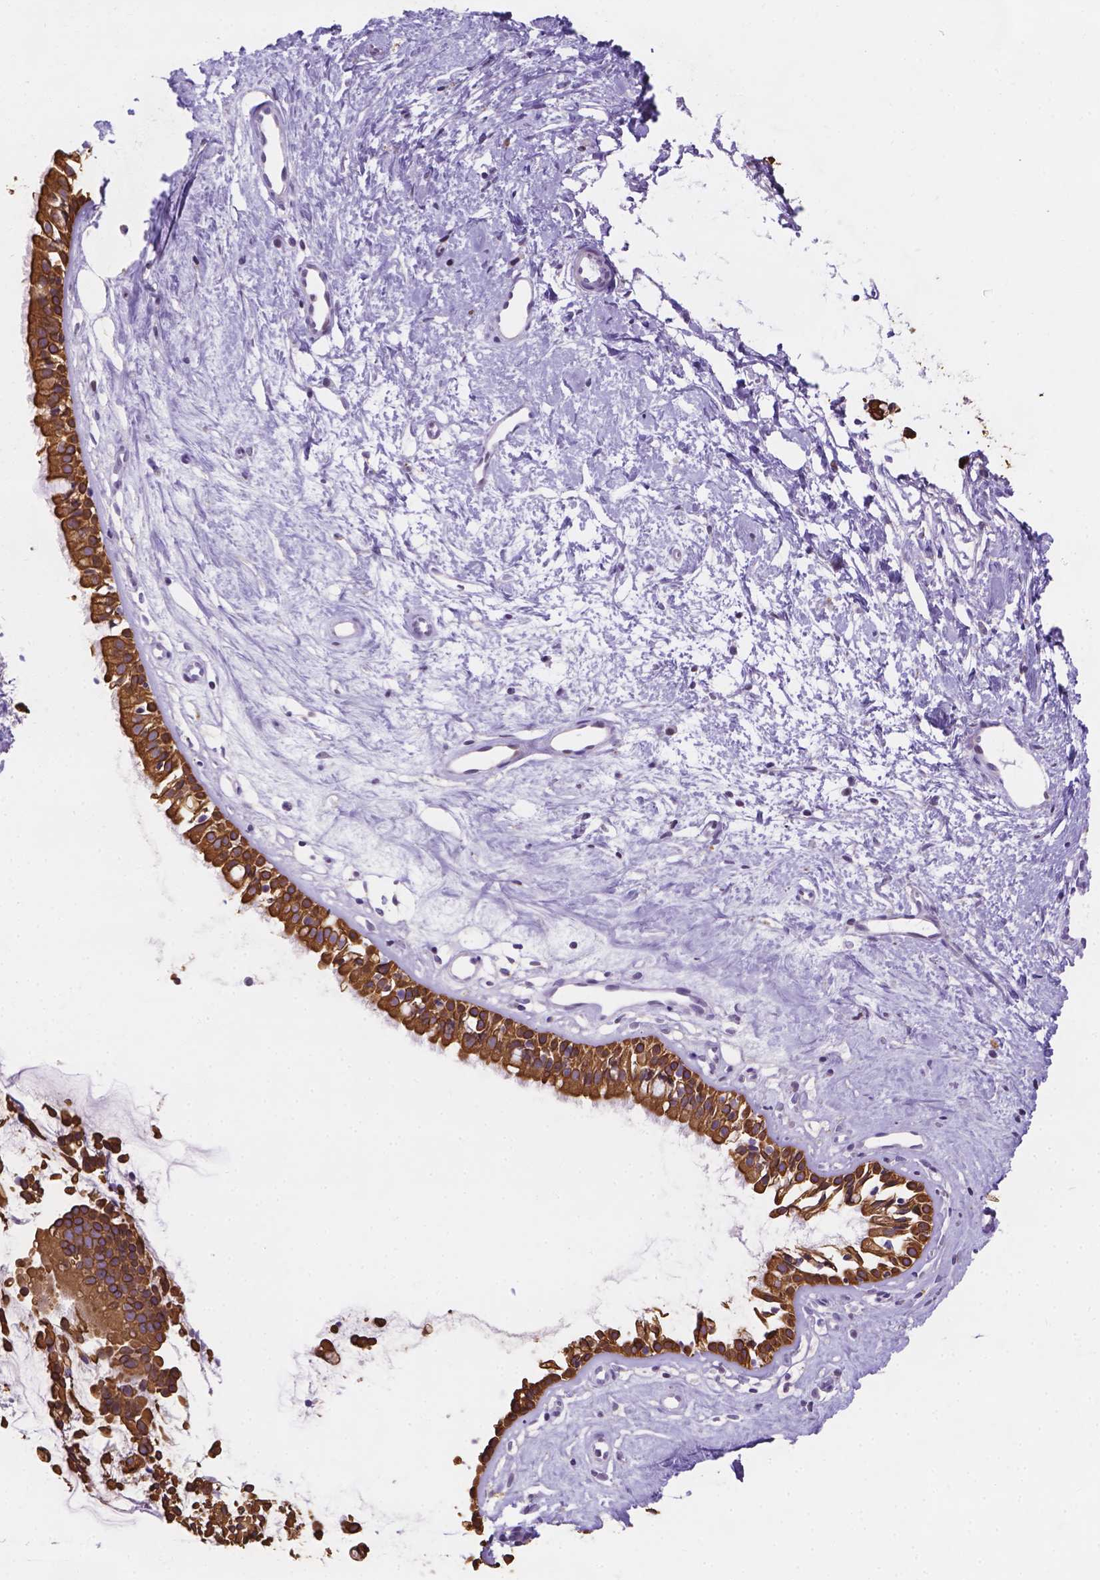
{"staining": {"intensity": "strong", "quantity": ">75%", "location": "cytoplasmic/membranous"}, "tissue": "nasopharynx", "cell_type": "Respiratory epithelial cells", "image_type": "normal", "snomed": [{"axis": "morphology", "description": "Normal tissue, NOS"}, {"axis": "topography", "description": "Nasopharynx"}], "caption": "High-power microscopy captured an IHC micrograph of normal nasopharynx, revealing strong cytoplasmic/membranous staining in approximately >75% of respiratory epithelial cells. The protein is shown in brown color, while the nuclei are stained blue.", "gene": "DMWD", "patient": {"sex": "female", "age": 52}}